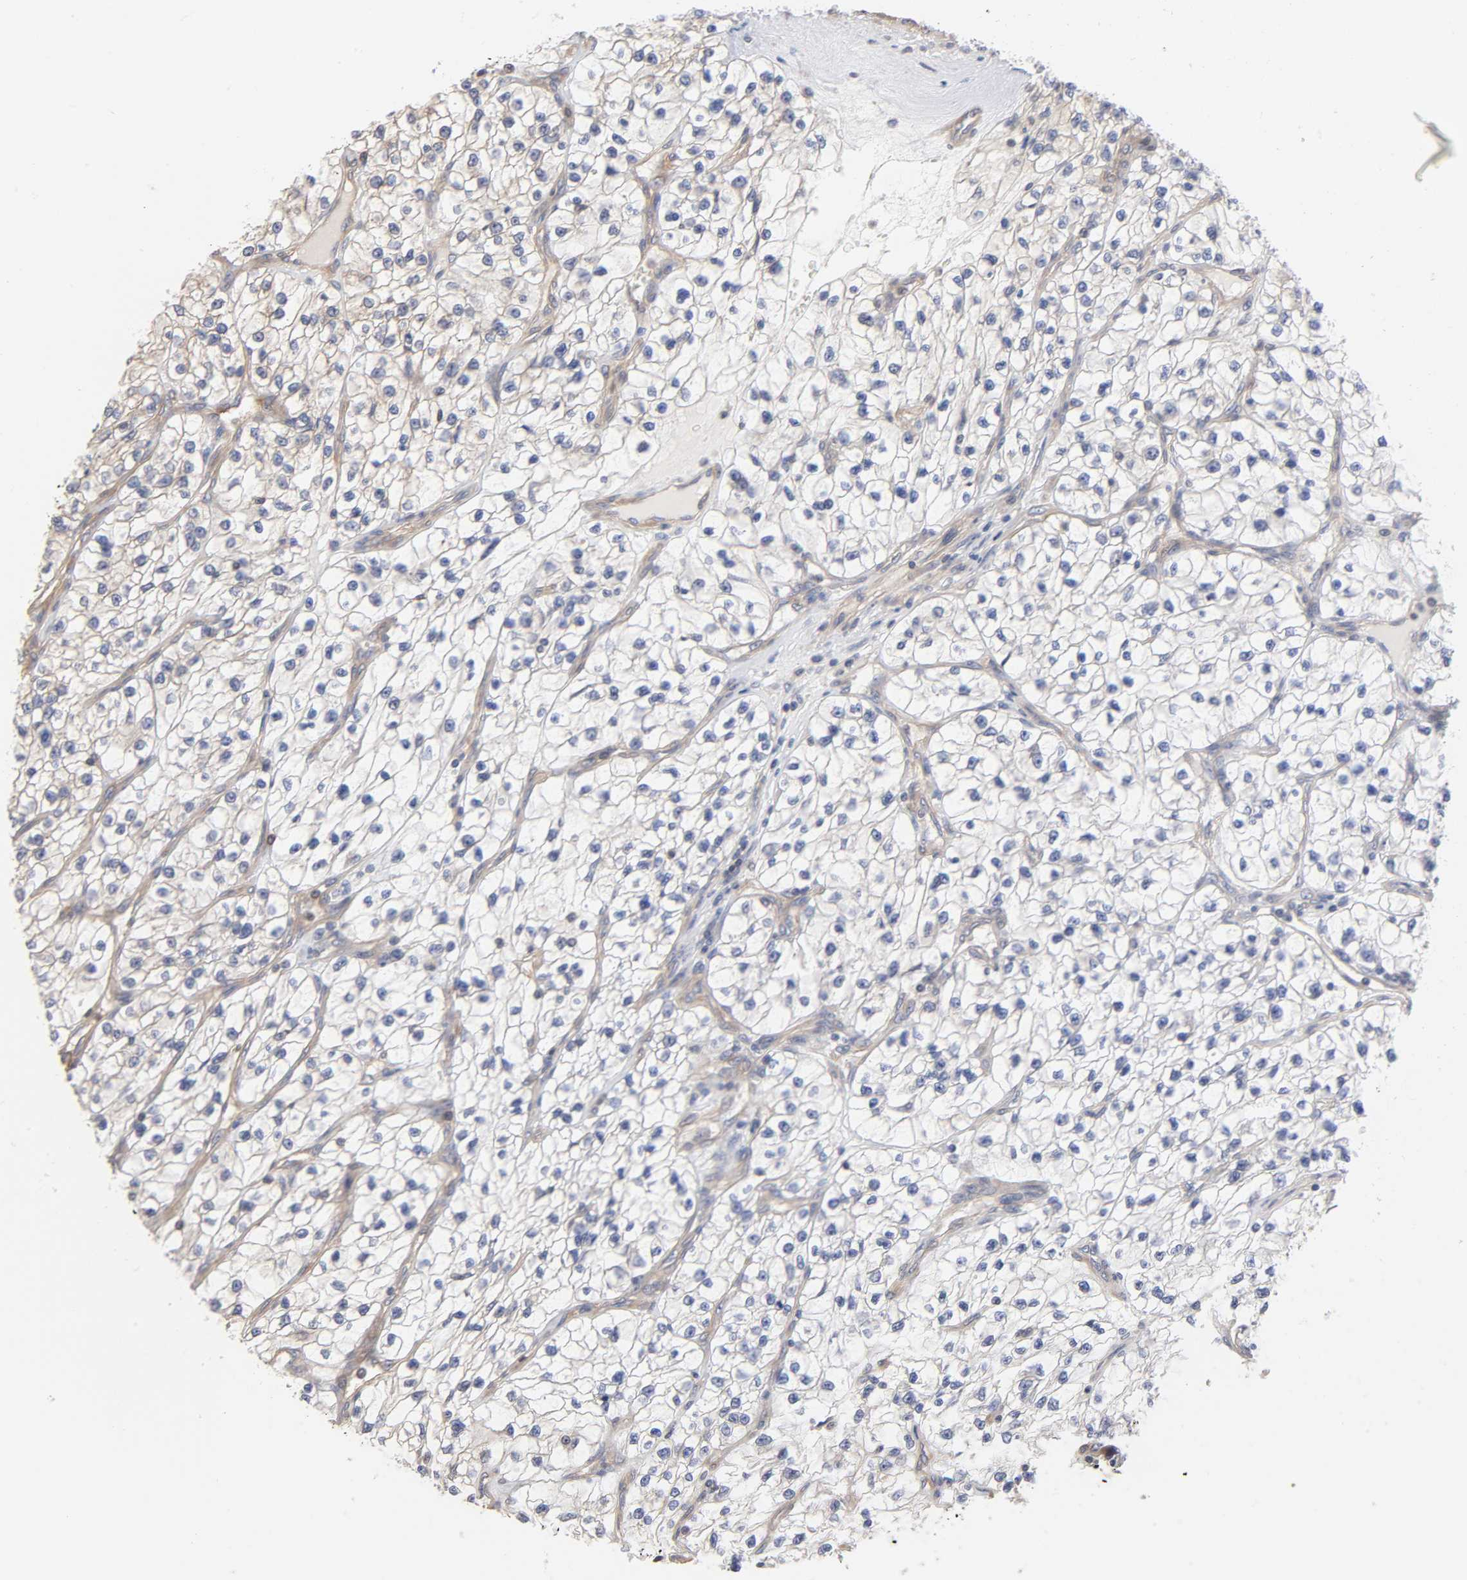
{"staining": {"intensity": "negative", "quantity": "none", "location": "none"}, "tissue": "renal cancer", "cell_type": "Tumor cells", "image_type": "cancer", "snomed": [{"axis": "morphology", "description": "Adenocarcinoma, NOS"}, {"axis": "topography", "description": "Kidney"}], "caption": "Photomicrograph shows no significant protein positivity in tumor cells of renal adenocarcinoma. (IHC, brightfield microscopy, high magnification).", "gene": "STRN3", "patient": {"sex": "female", "age": 57}}